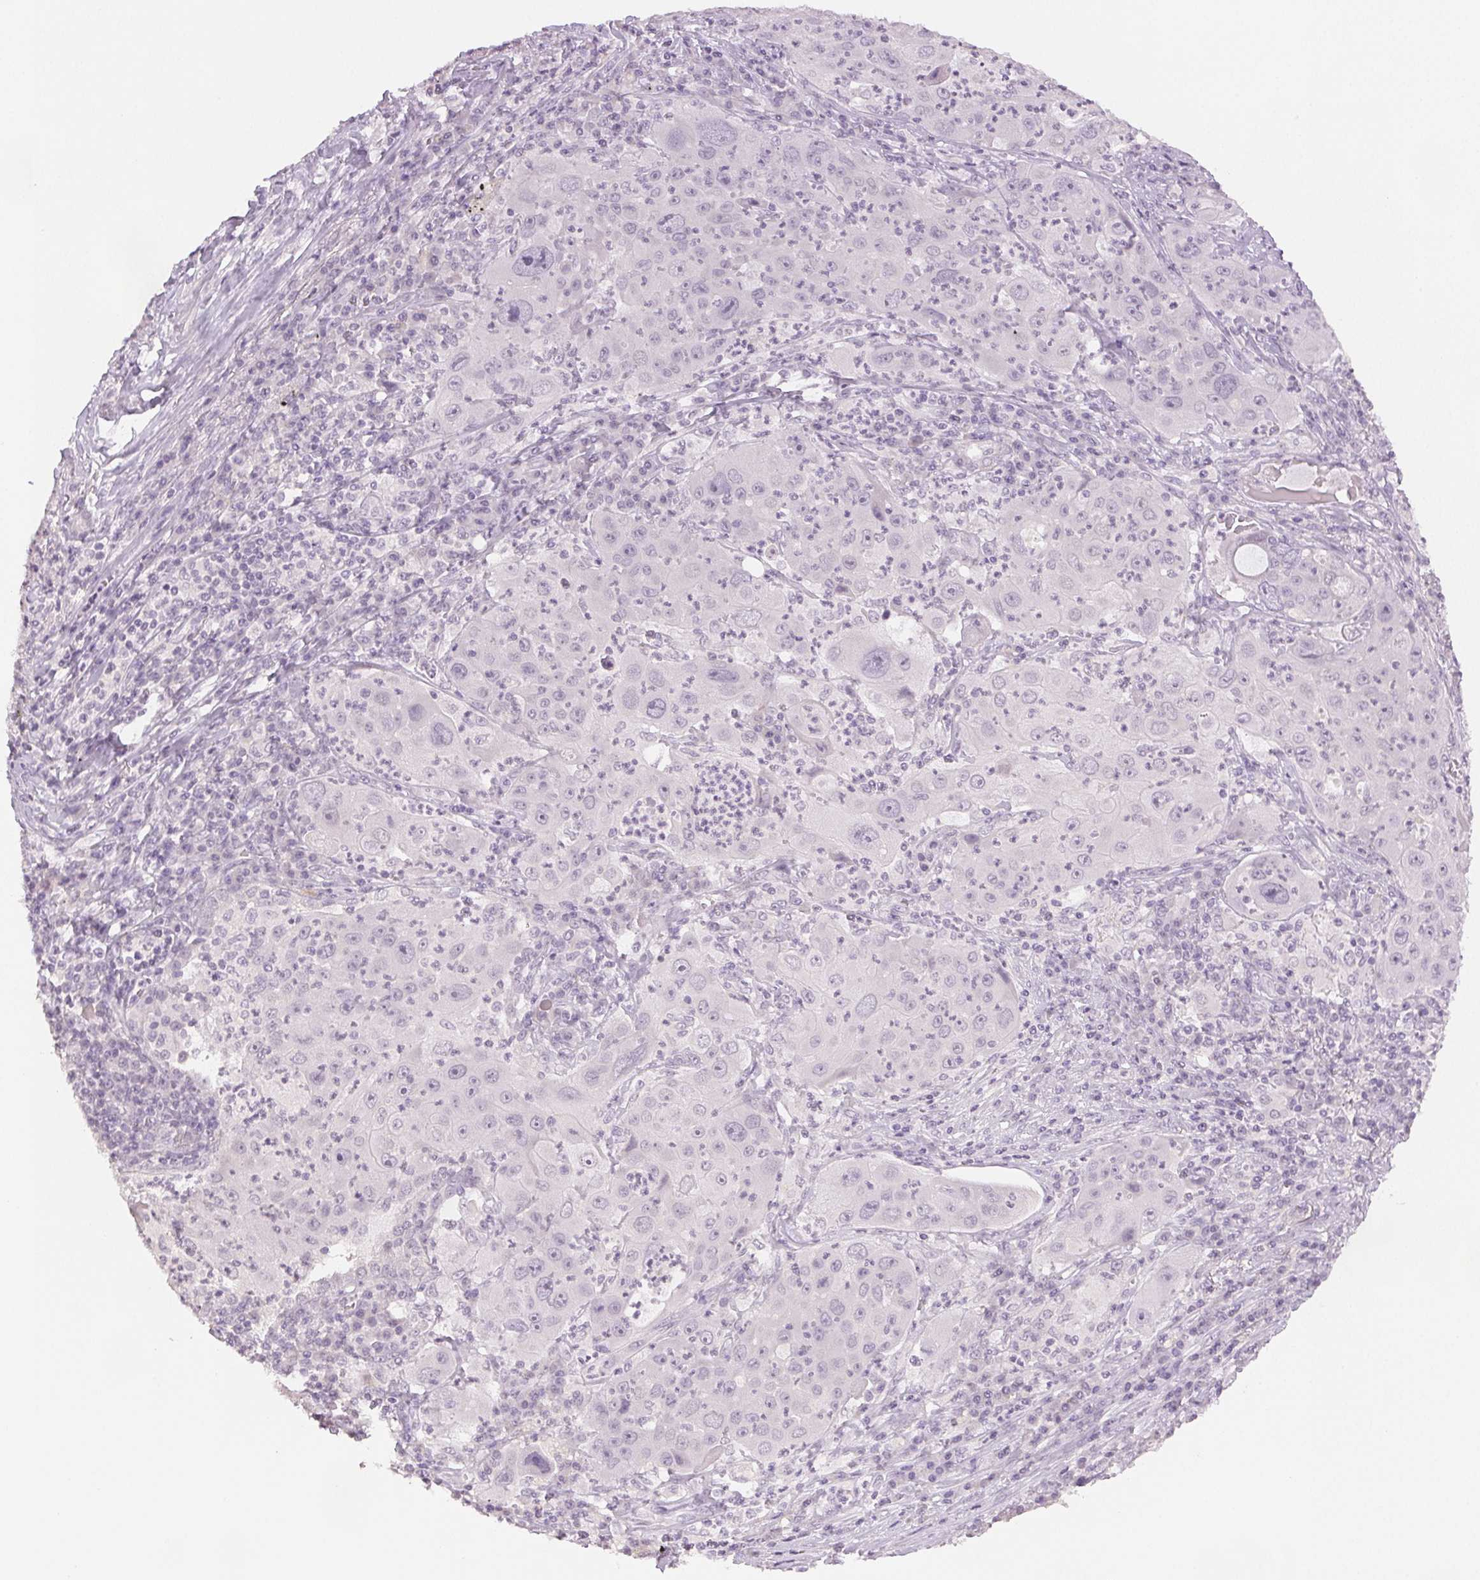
{"staining": {"intensity": "negative", "quantity": "none", "location": "none"}, "tissue": "lung cancer", "cell_type": "Tumor cells", "image_type": "cancer", "snomed": [{"axis": "morphology", "description": "Squamous cell carcinoma, NOS"}, {"axis": "topography", "description": "Lung"}], "caption": "This is an IHC photomicrograph of human lung cancer. There is no staining in tumor cells.", "gene": "SCGN", "patient": {"sex": "female", "age": 59}}